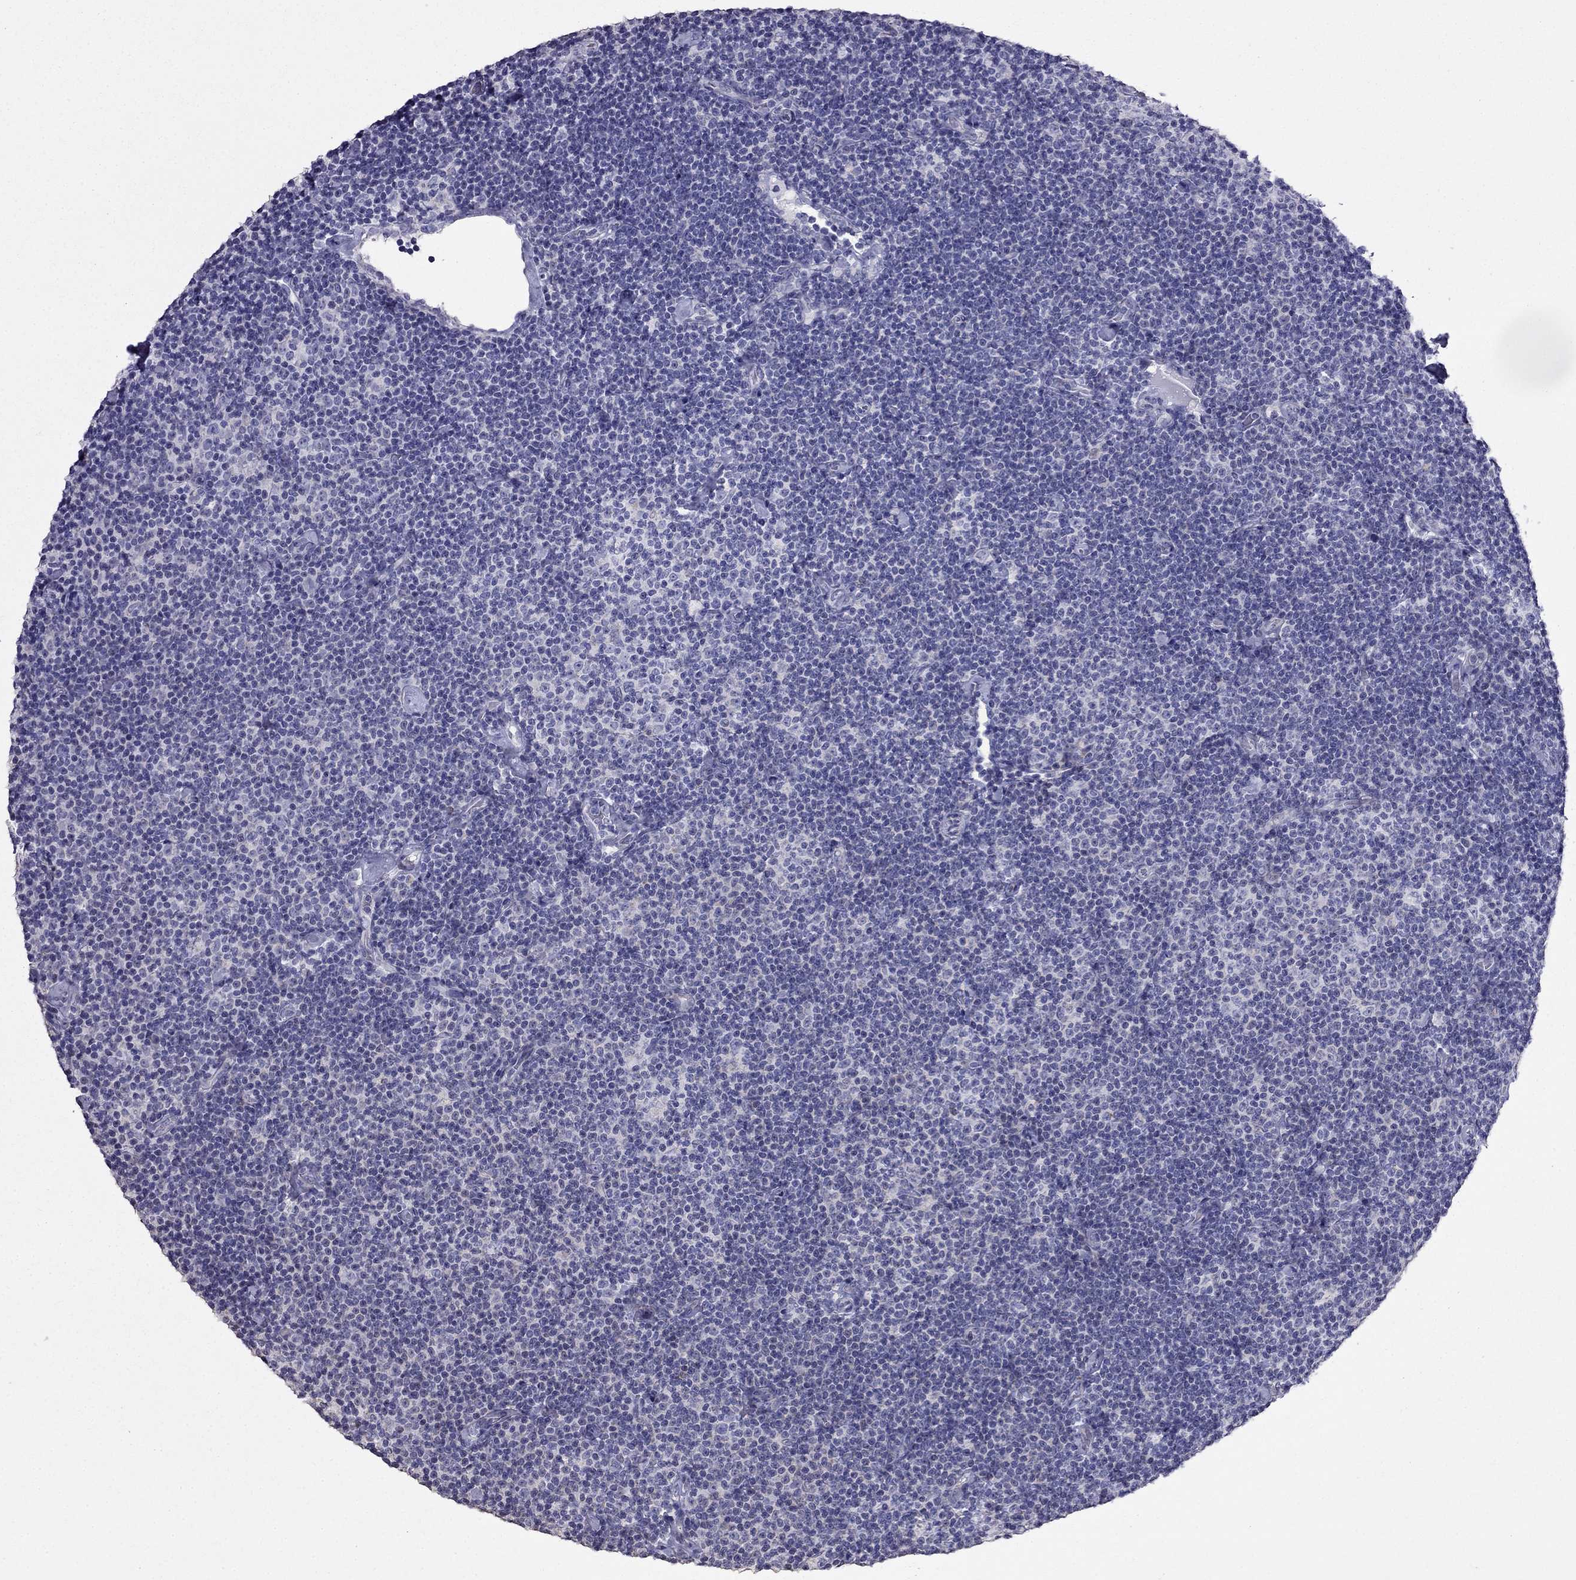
{"staining": {"intensity": "negative", "quantity": "none", "location": "none"}, "tissue": "lymphoma", "cell_type": "Tumor cells", "image_type": "cancer", "snomed": [{"axis": "morphology", "description": "Malignant lymphoma, non-Hodgkin's type, Low grade"}, {"axis": "topography", "description": "Lymph node"}], "caption": "The histopathology image demonstrates no staining of tumor cells in malignant lymphoma, non-Hodgkin's type (low-grade).", "gene": "AK5", "patient": {"sex": "male", "age": 81}}